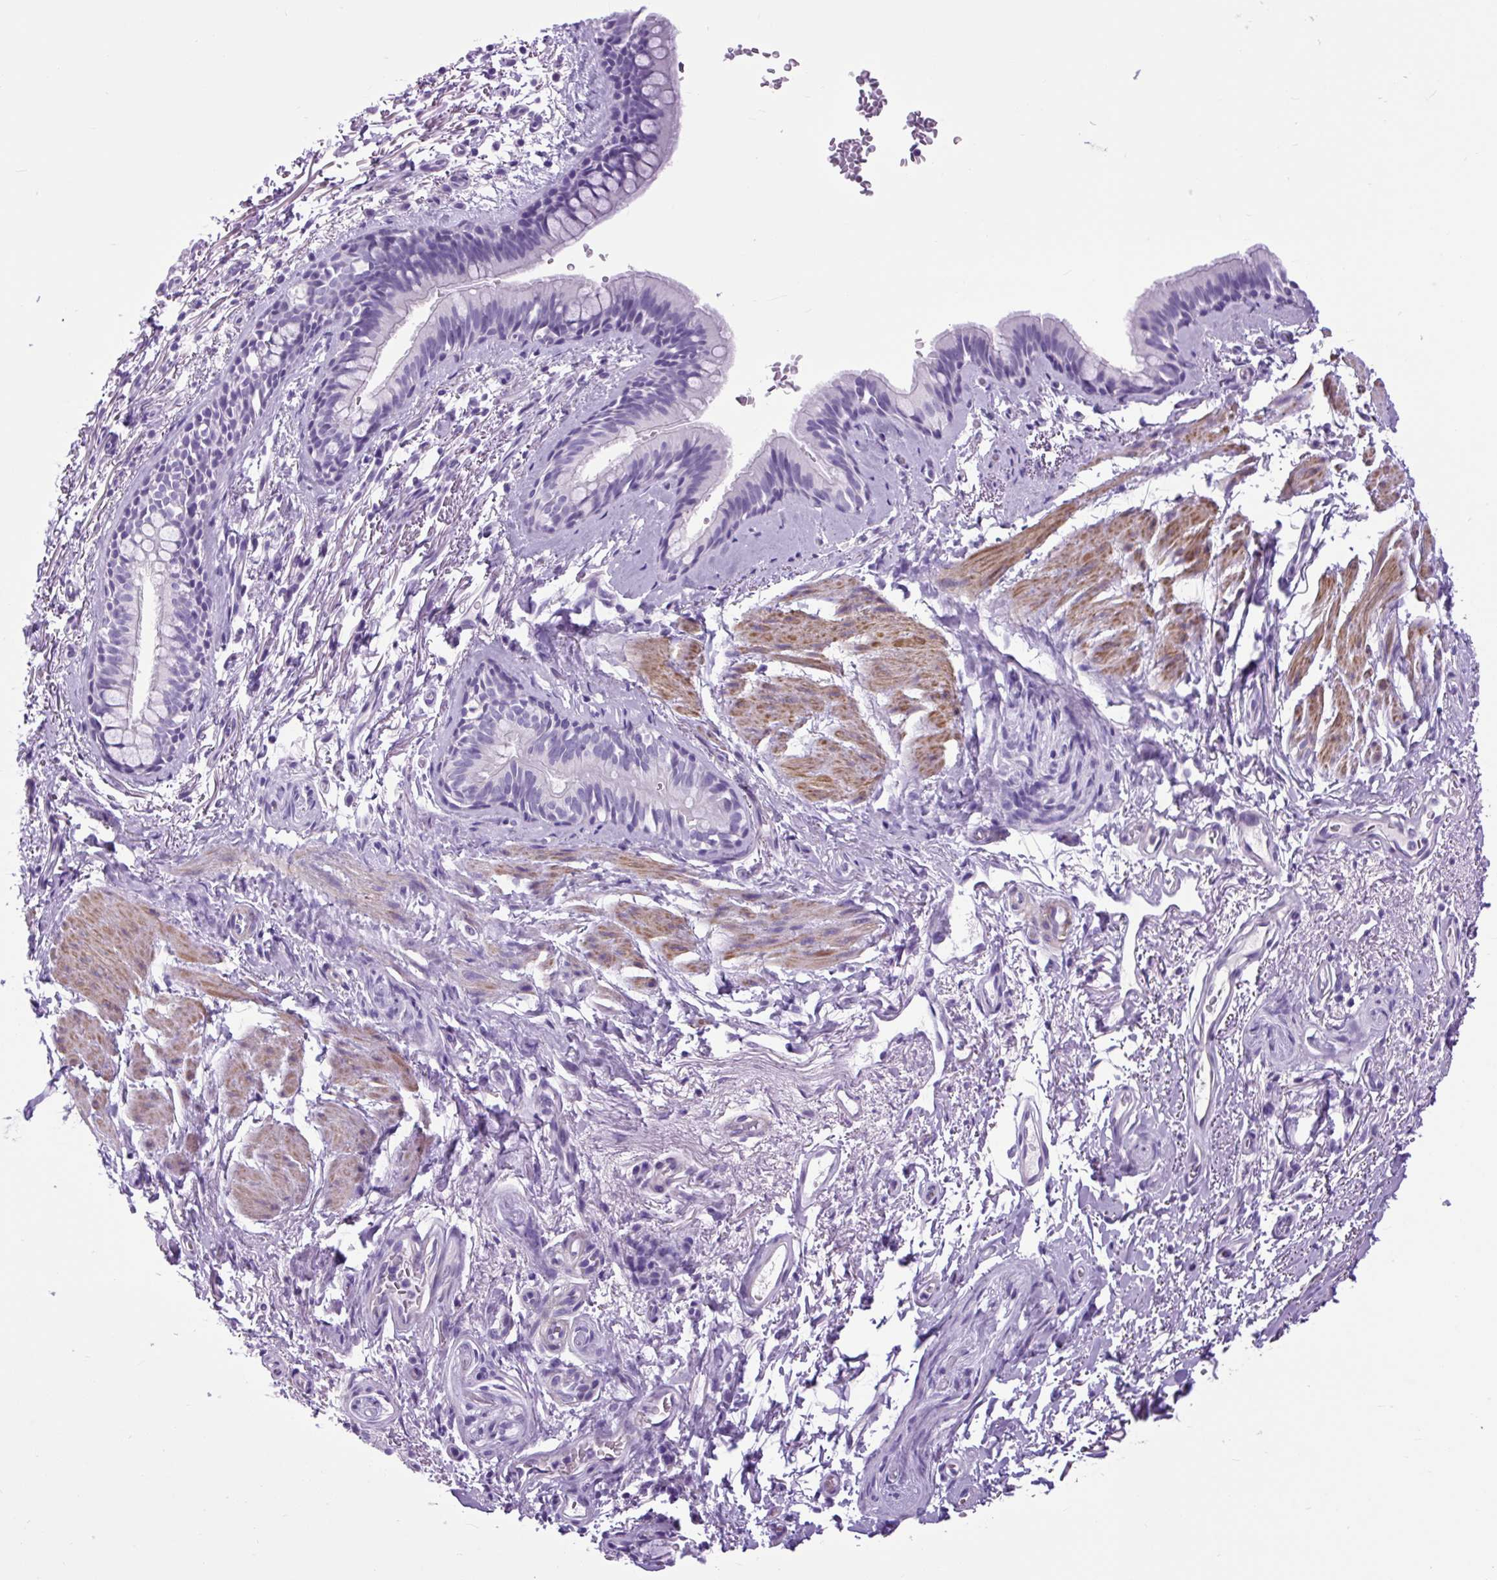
{"staining": {"intensity": "negative", "quantity": "none", "location": "none"}, "tissue": "bronchus", "cell_type": "Respiratory epithelial cells", "image_type": "normal", "snomed": [{"axis": "morphology", "description": "Normal tissue, NOS"}, {"axis": "topography", "description": "Bronchus"}], "caption": "DAB immunohistochemical staining of normal human bronchus displays no significant expression in respiratory epithelial cells.", "gene": "DPP6", "patient": {"sex": "male", "age": 67}}